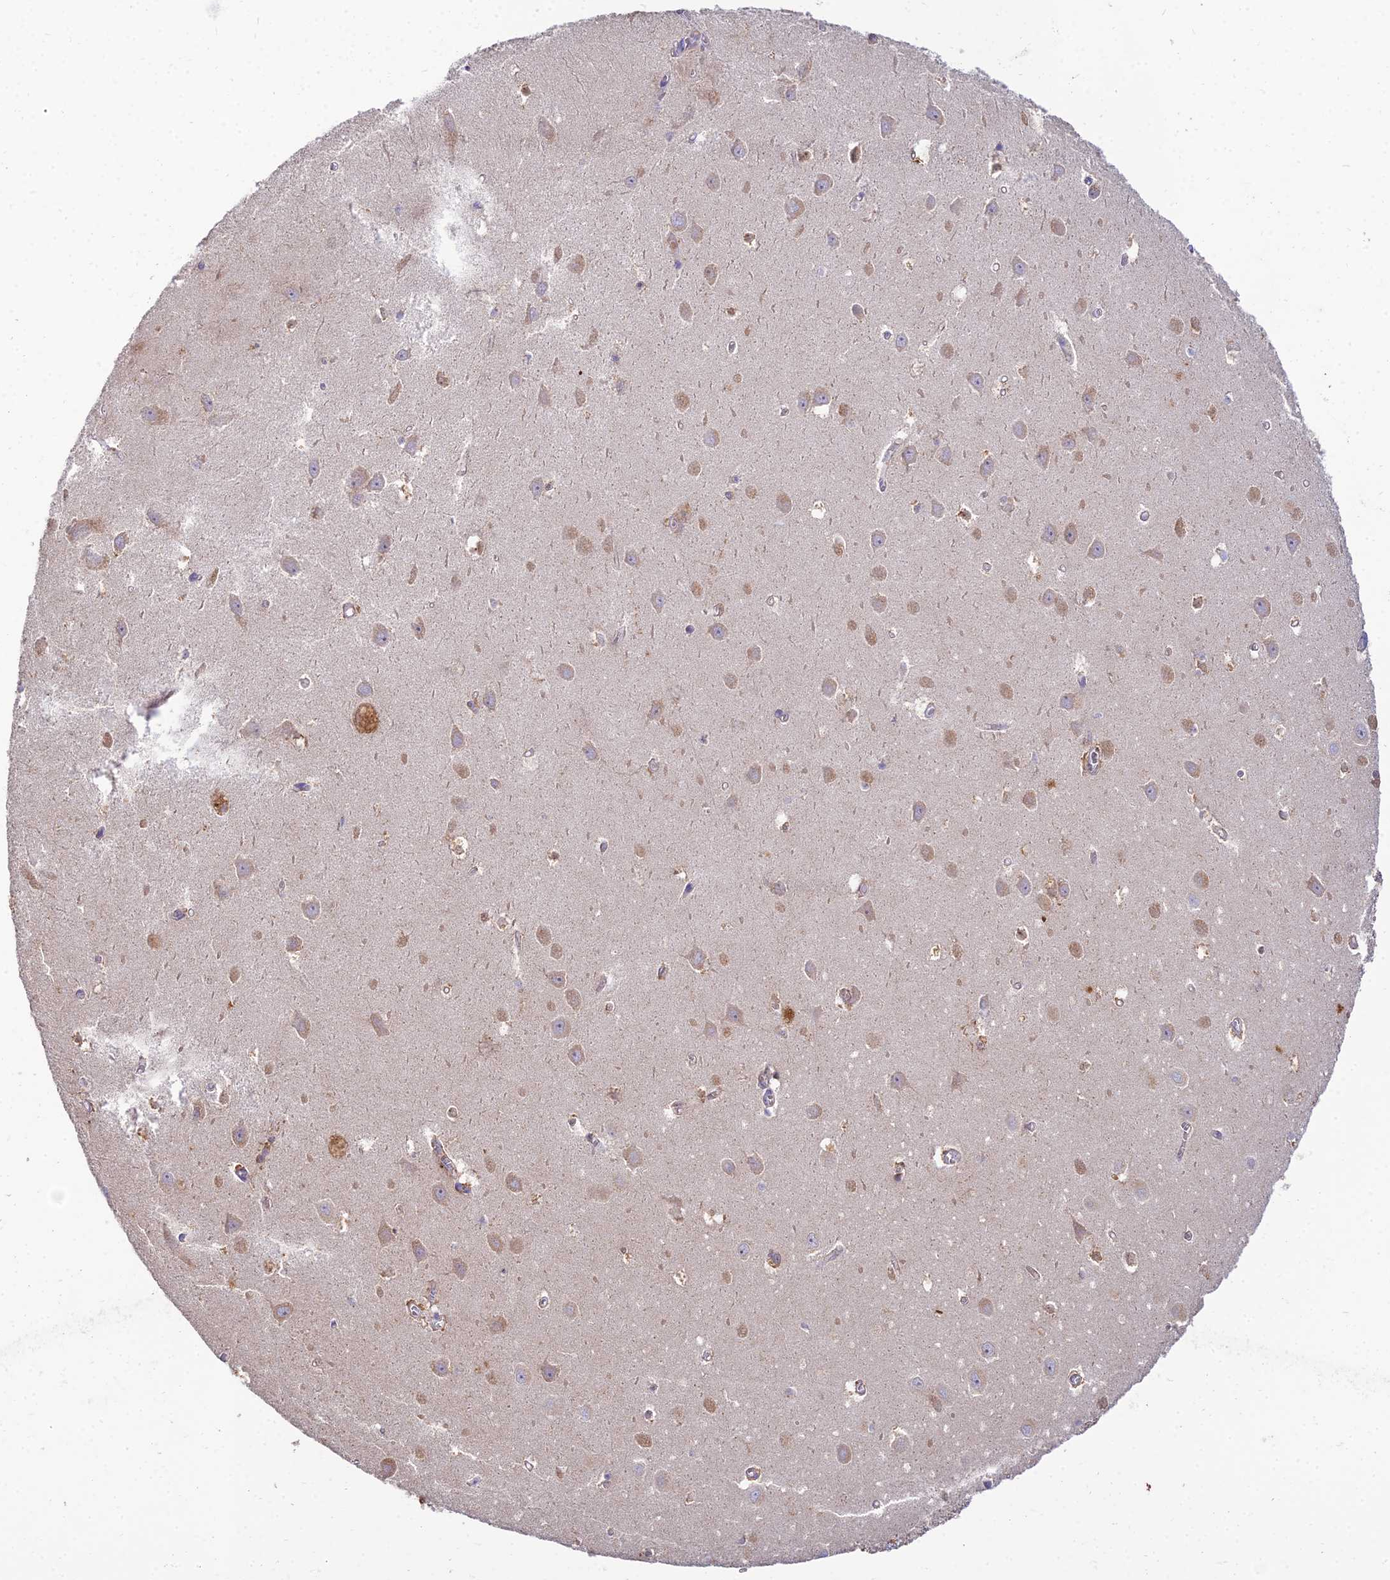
{"staining": {"intensity": "moderate", "quantity": "<25%", "location": "cytoplasmic/membranous"}, "tissue": "hippocampus", "cell_type": "Glial cells", "image_type": "normal", "snomed": [{"axis": "morphology", "description": "Normal tissue, NOS"}, {"axis": "topography", "description": "Hippocampus"}], "caption": "The image exhibits immunohistochemical staining of benign hippocampus. There is moderate cytoplasmic/membranous staining is identified in about <25% of glial cells. Using DAB (brown) and hematoxylin (blue) stains, captured at high magnification using brightfield microscopy.", "gene": "ARL8A", "patient": {"sex": "female", "age": 64}}